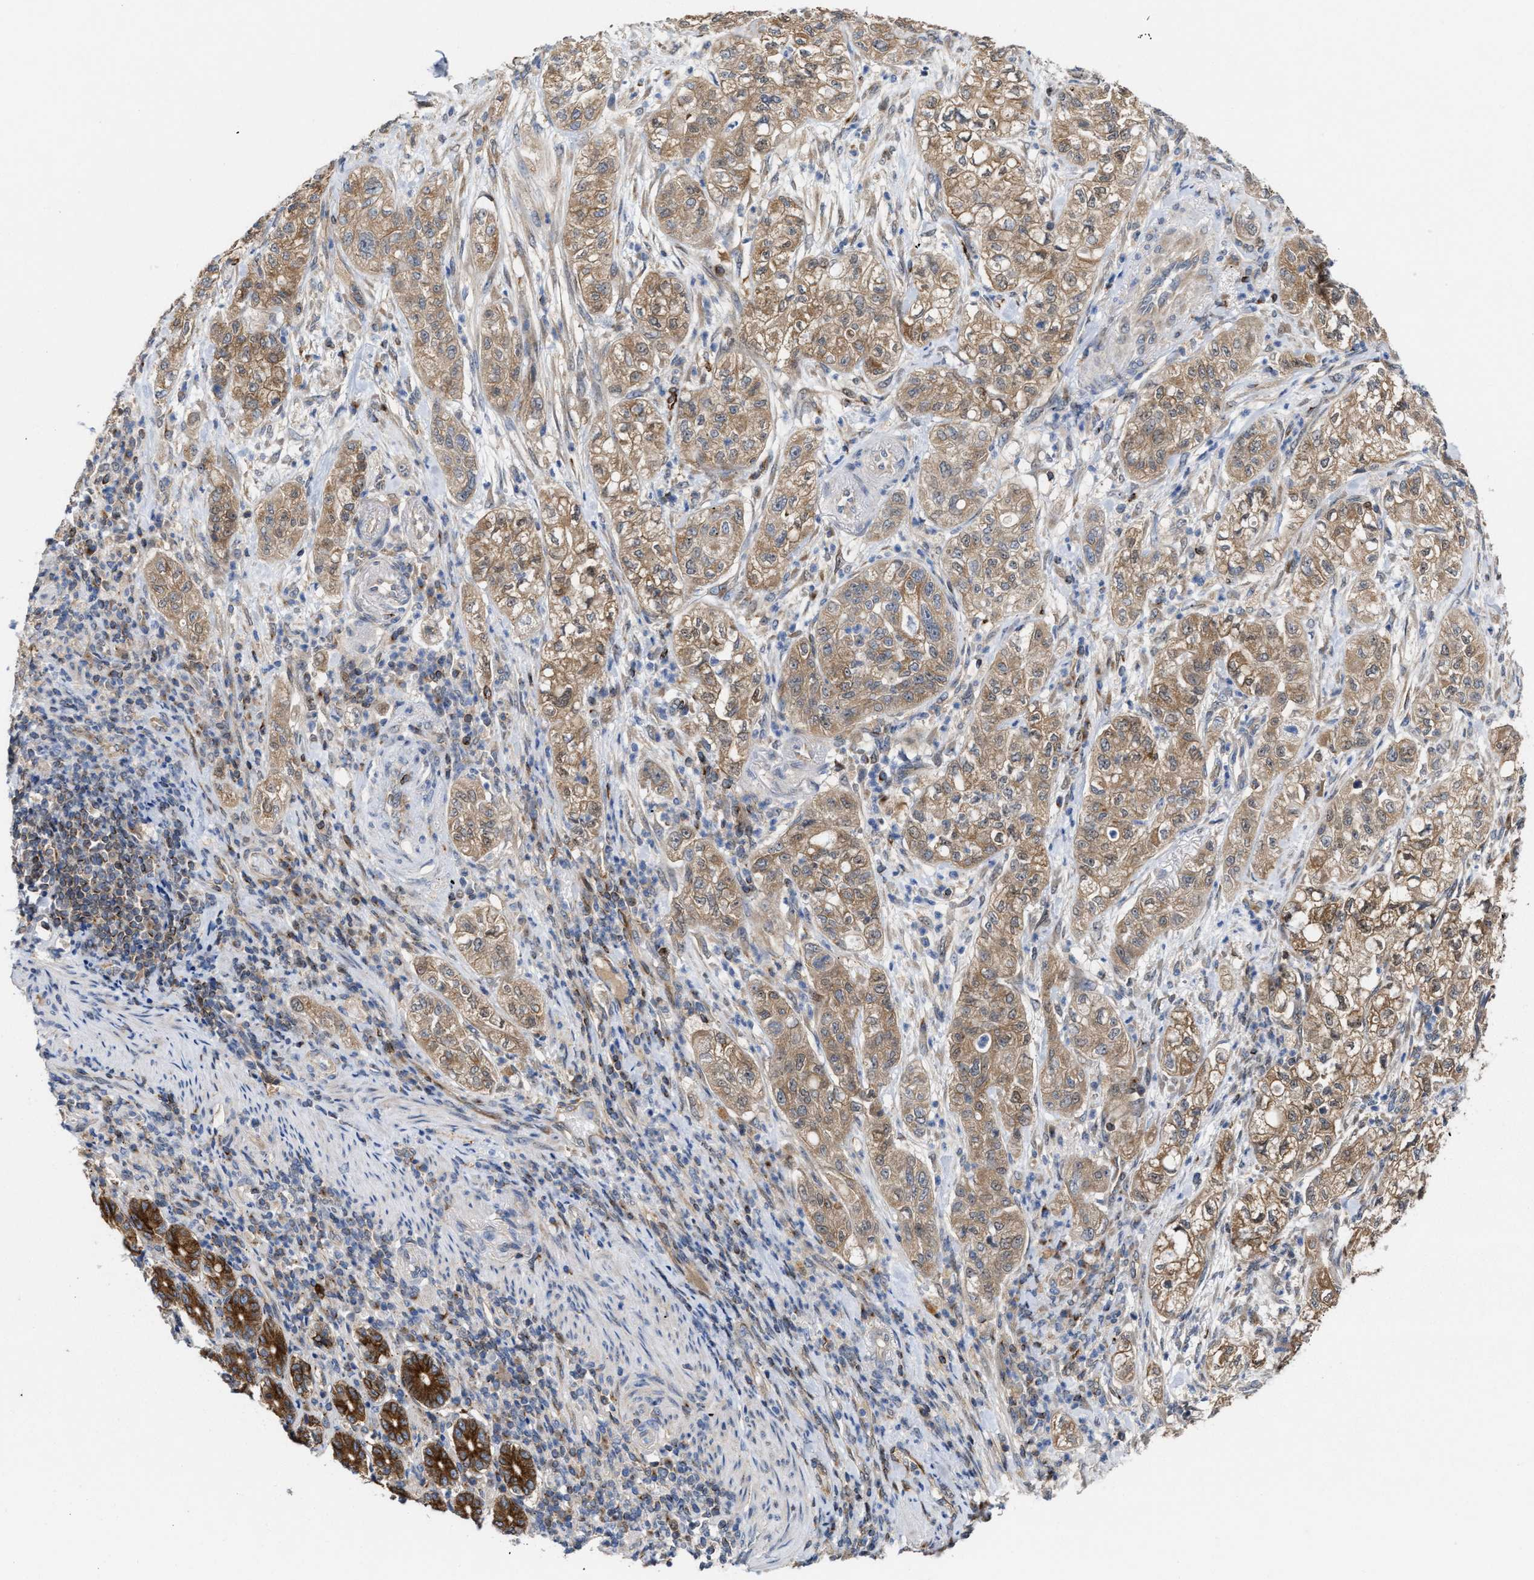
{"staining": {"intensity": "moderate", "quantity": ">75%", "location": "cytoplasmic/membranous"}, "tissue": "pancreatic cancer", "cell_type": "Tumor cells", "image_type": "cancer", "snomed": [{"axis": "morphology", "description": "Adenocarcinoma, NOS"}, {"axis": "topography", "description": "Pancreas"}], "caption": "Brown immunohistochemical staining in pancreatic cancer (adenocarcinoma) reveals moderate cytoplasmic/membranous expression in about >75% of tumor cells.", "gene": "BBLN", "patient": {"sex": "female", "age": 78}}